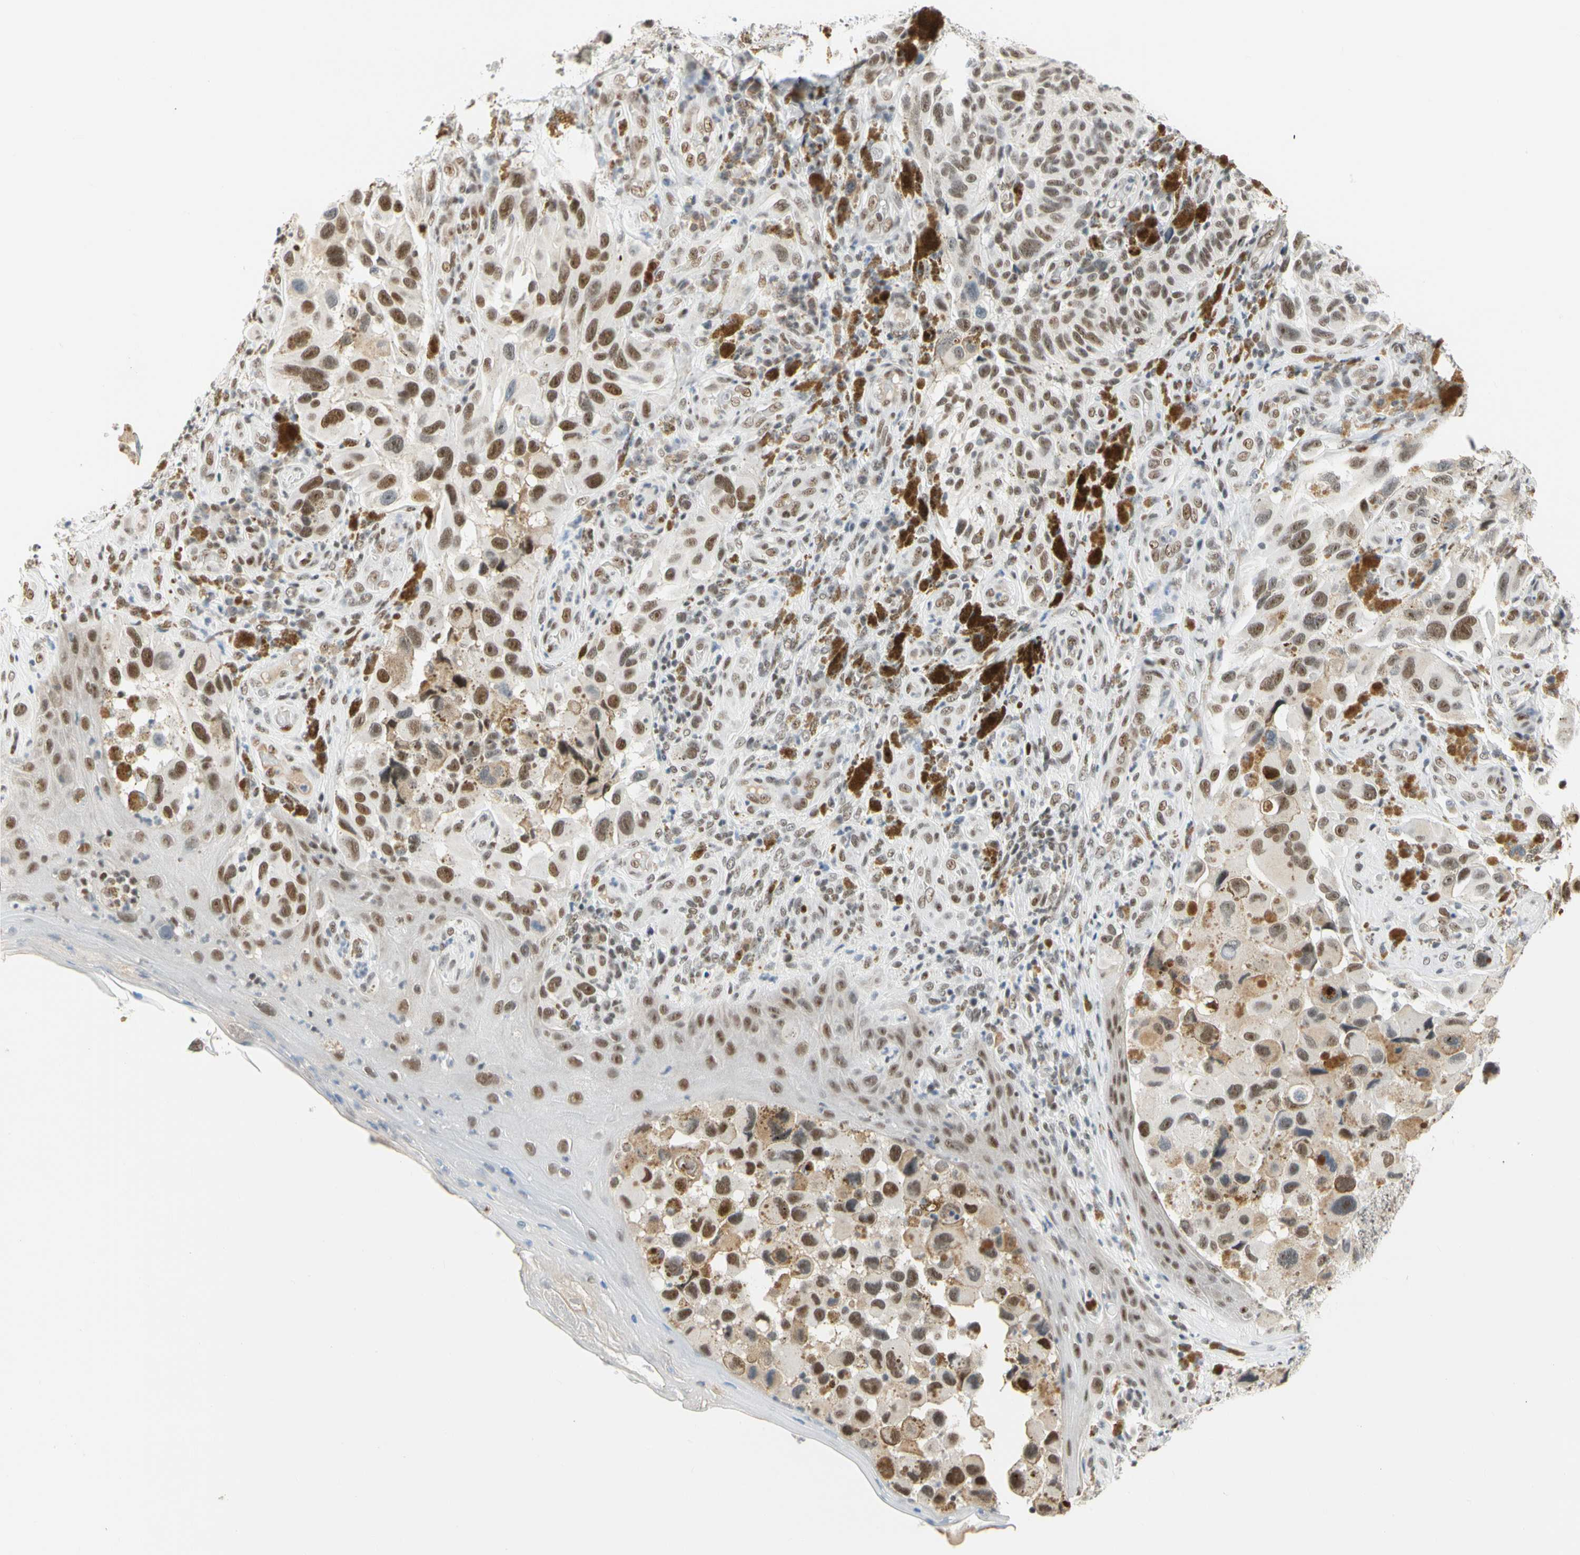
{"staining": {"intensity": "moderate", "quantity": ">75%", "location": "nuclear"}, "tissue": "melanoma", "cell_type": "Tumor cells", "image_type": "cancer", "snomed": [{"axis": "morphology", "description": "Malignant melanoma, NOS"}, {"axis": "topography", "description": "Skin"}], "caption": "There is medium levels of moderate nuclear staining in tumor cells of melanoma, as demonstrated by immunohistochemical staining (brown color).", "gene": "ZSCAN16", "patient": {"sex": "female", "age": 73}}